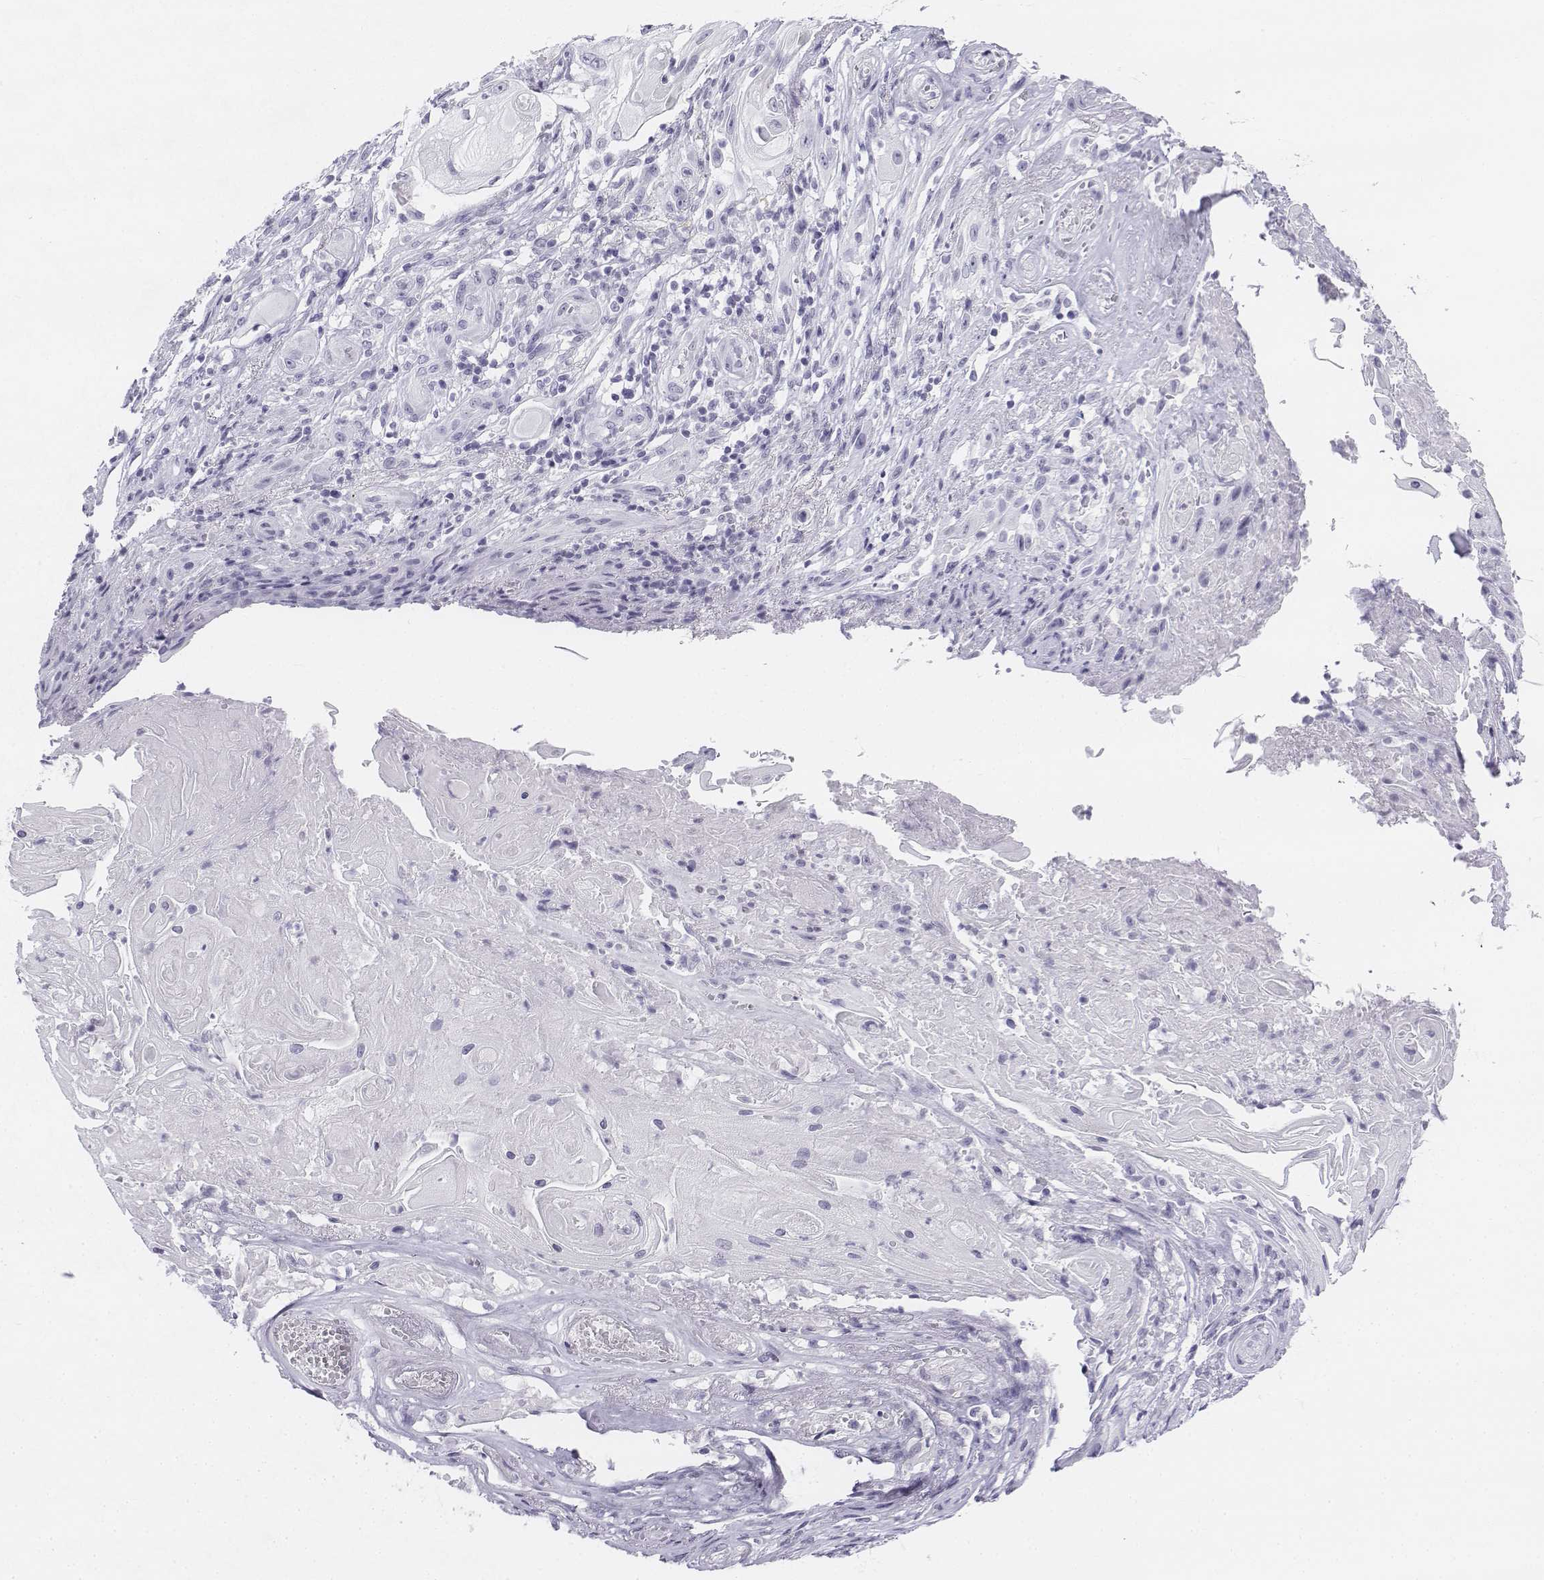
{"staining": {"intensity": "negative", "quantity": "none", "location": "none"}, "tissue": "skin cancer", "cell_type": "Tumor cells", "image_type": "cancer", "snomed": [{"axis": "morphology", "description": "Squamous cell carcinoma, NOS"}, {"axis": "topography", "description": "Skin"}], "caption": "The immunohistochemistry (IHC) image has no significant staining in tumor cells of skin cancer tissue.", "gene": "UCN2", "patient": {"sex": "male", "age": 62}}